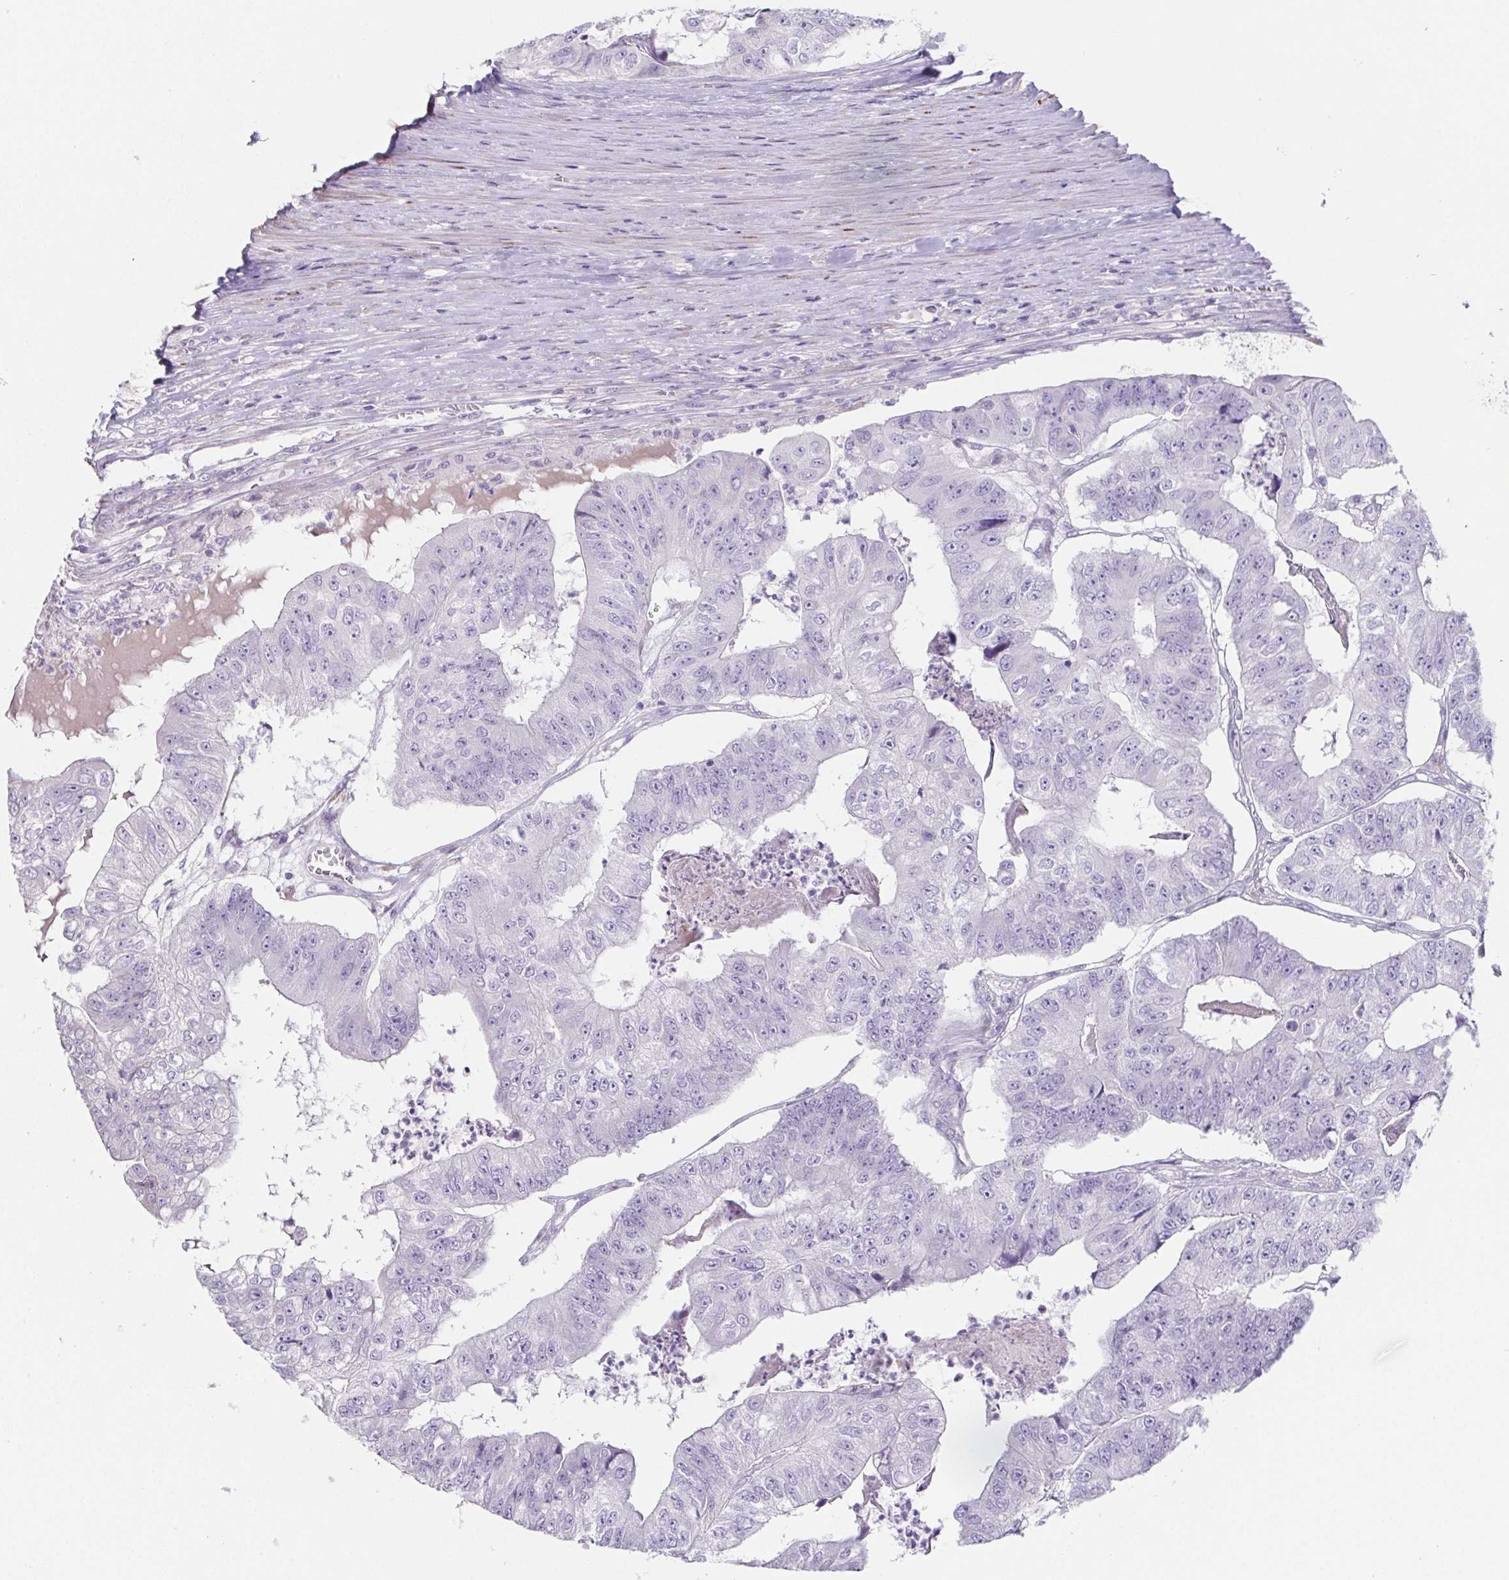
{"staining": {"intensity": "negative", "quantity": "none", "location": "none"}, "tissue": "colorectal cancer", "cell_type": "Tumor cells", "image_type": "cancer", "snomed": [{"axis": "morphology", "description": "Adenocarcinoma, NOS"}, {"axis": "topography", "description": "Colon"}], "caption": "This is an immunohistochemistry (IHC) photomicrograph of human colorectal adenocarcinoma. There is no expression in tumor cells.", "gene": "HDGFL1", "patient": {"sex": "female", "age": 67}}